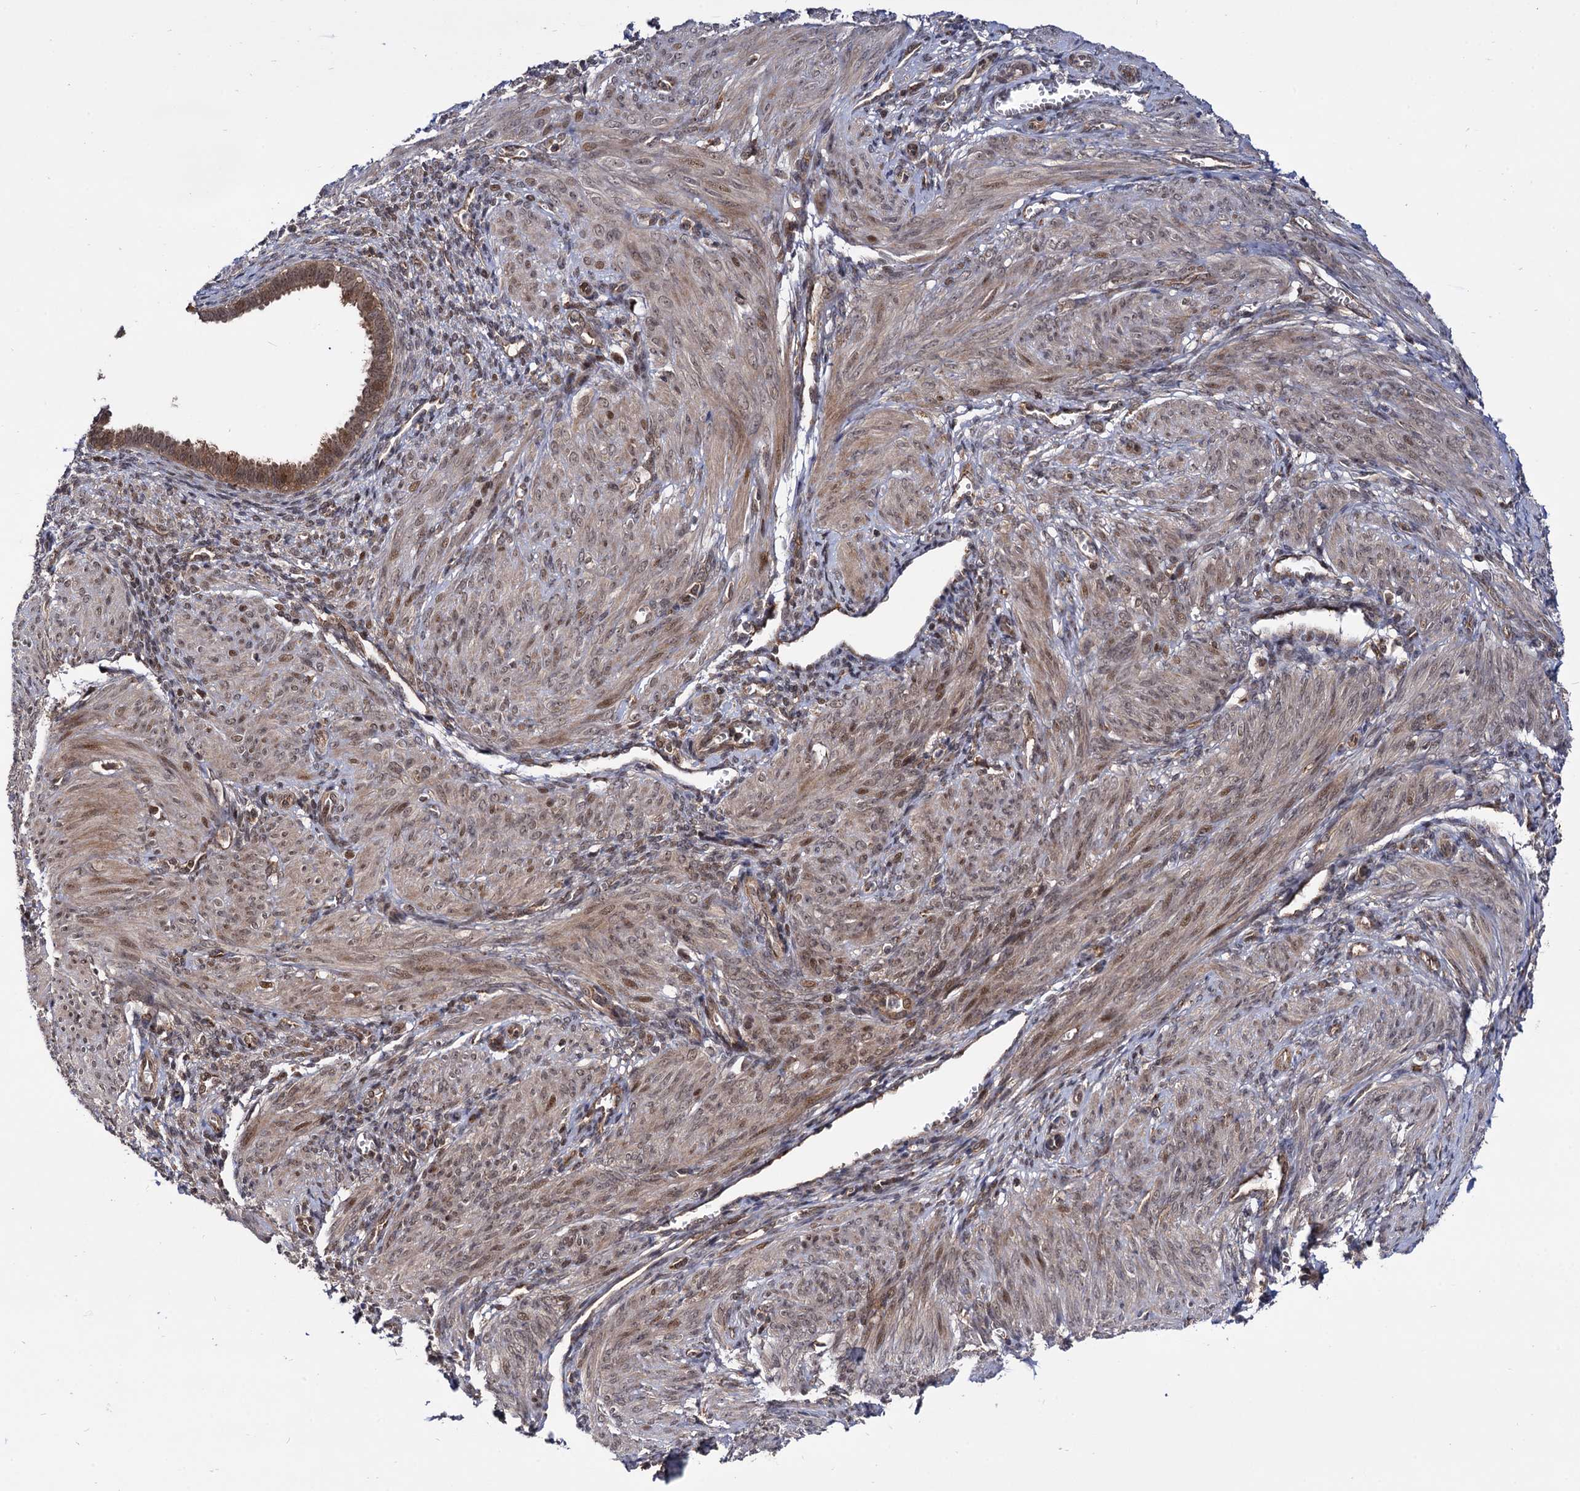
{"staining": {"intensity": "moderate", "quantity": "25%-75%", "location": "cytoplasmic/membranous"}, "tissue": "smooth muscle", "cell_type": "Smooth muscle cells", "image_type": "normal", "snomed": [{"axis": "morphology", "description": "Normal tissue, NOS"}, {"axis": "topography", "description": "Smooth muscle"}], "caption": "DAB (3,3'-diaminobenzidine) immunohistochemical staining of unremarkable human smooth muscle displays moderate cytoplasmic/membranous protein expression in approximately 25%-75% of smooth muscle cells.", "gene": "MICAL2", "patient": {"sex": "female", "age": 39}}